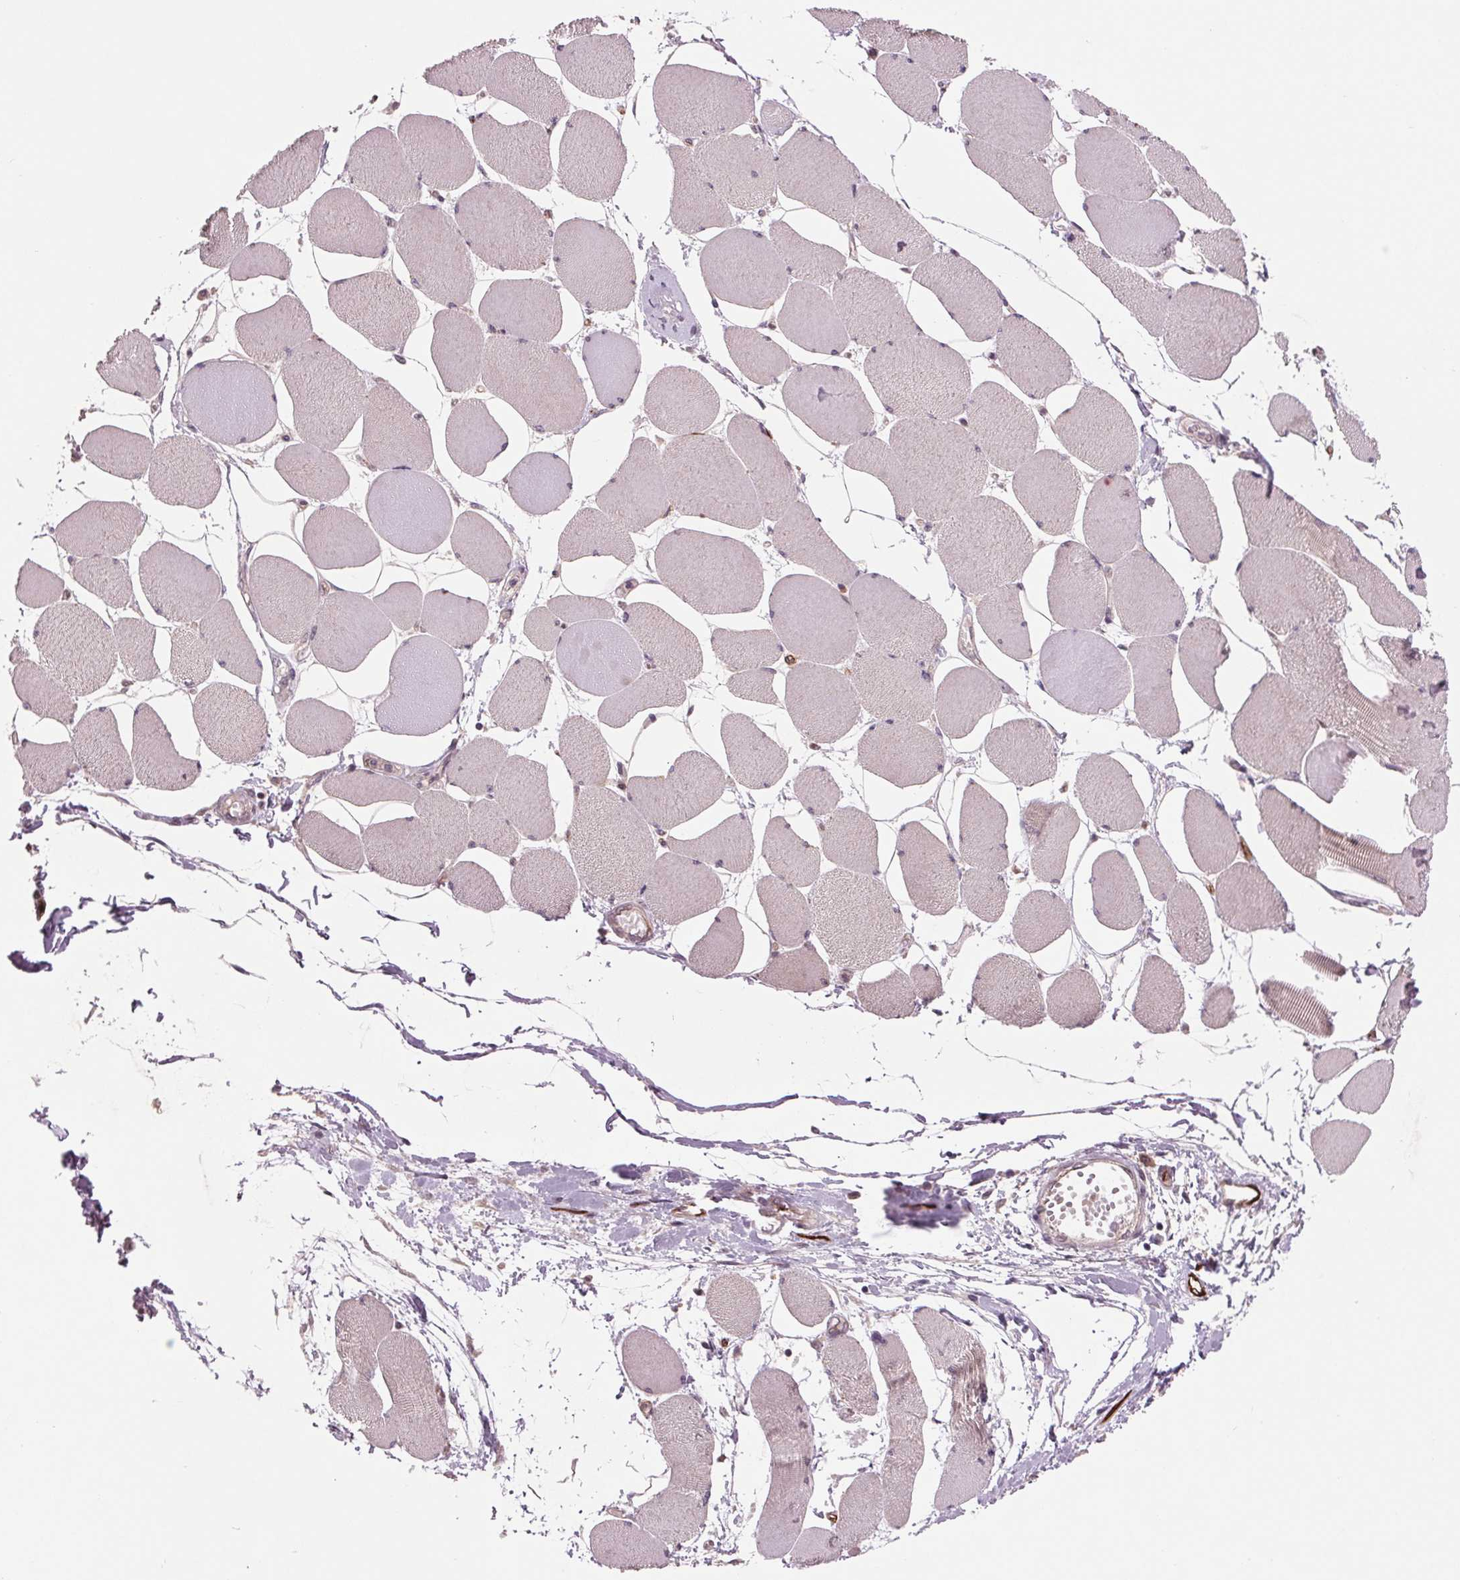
{"staining": {"intensity": "weak", "quantity": "<25%", "location": "cytoplasmic/membranous"}, "tissue": "skeletal muscle", "cell_type": "Myocytes", "image_type": "normal", "snomed": [{"axis": "morphology", "description": "Normal tissue, NOS"}, {"axis": "topography", "description": "Skeletal muscle"}], "caption": "The photomicrograph shows no staining of myocytes in benign skeletal muscle.", "gene": "MAPK8", "patient": {"sex": "female", "age": 75}}